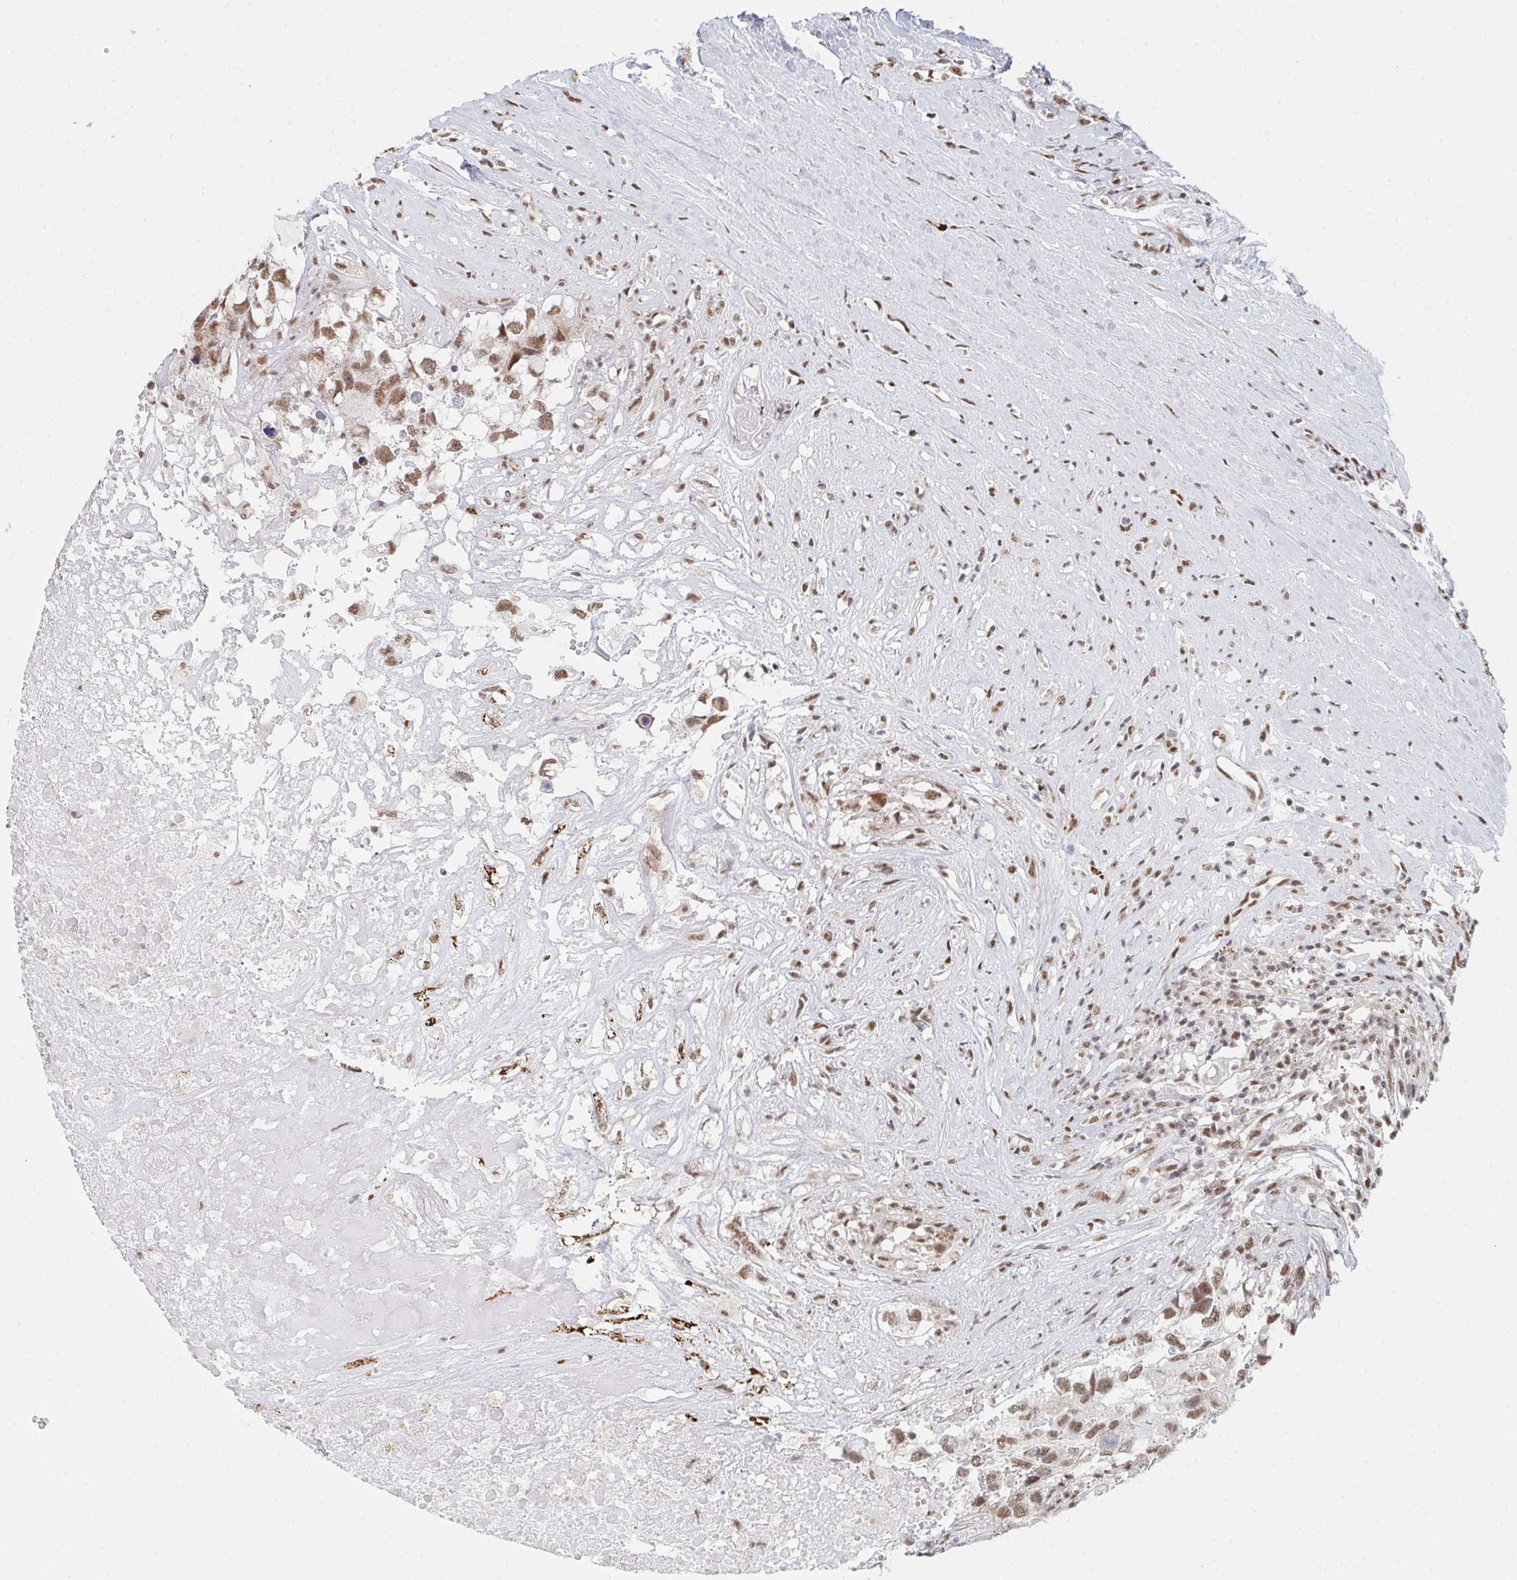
{"staining": {"intensity": "moderate", "quantity": ">75%", "location": "nuclear"}, "tissue": "testis cancer", "cell_type": "Tumor cells", "image_type": "cancer", "snomed": [{"axis": "morphology", "description": "Carcinoma, Embryonal, NOS"}, {"axis": "topography", "description": "Testis"}], "caption": "High-magnification brightfield microscopy of testis cancer (embryonal carcinoma) stained with DAB (brown) and counterstained with hematoxylin (blue). tumor cells exhibit moderate nuclear positivity is present in approximately>75% of cells. Ihc stains the protein in brown and the nuclei are stained blue.", "gene": "MBNL1", "patient": {"sex": "male", "age": 83}}